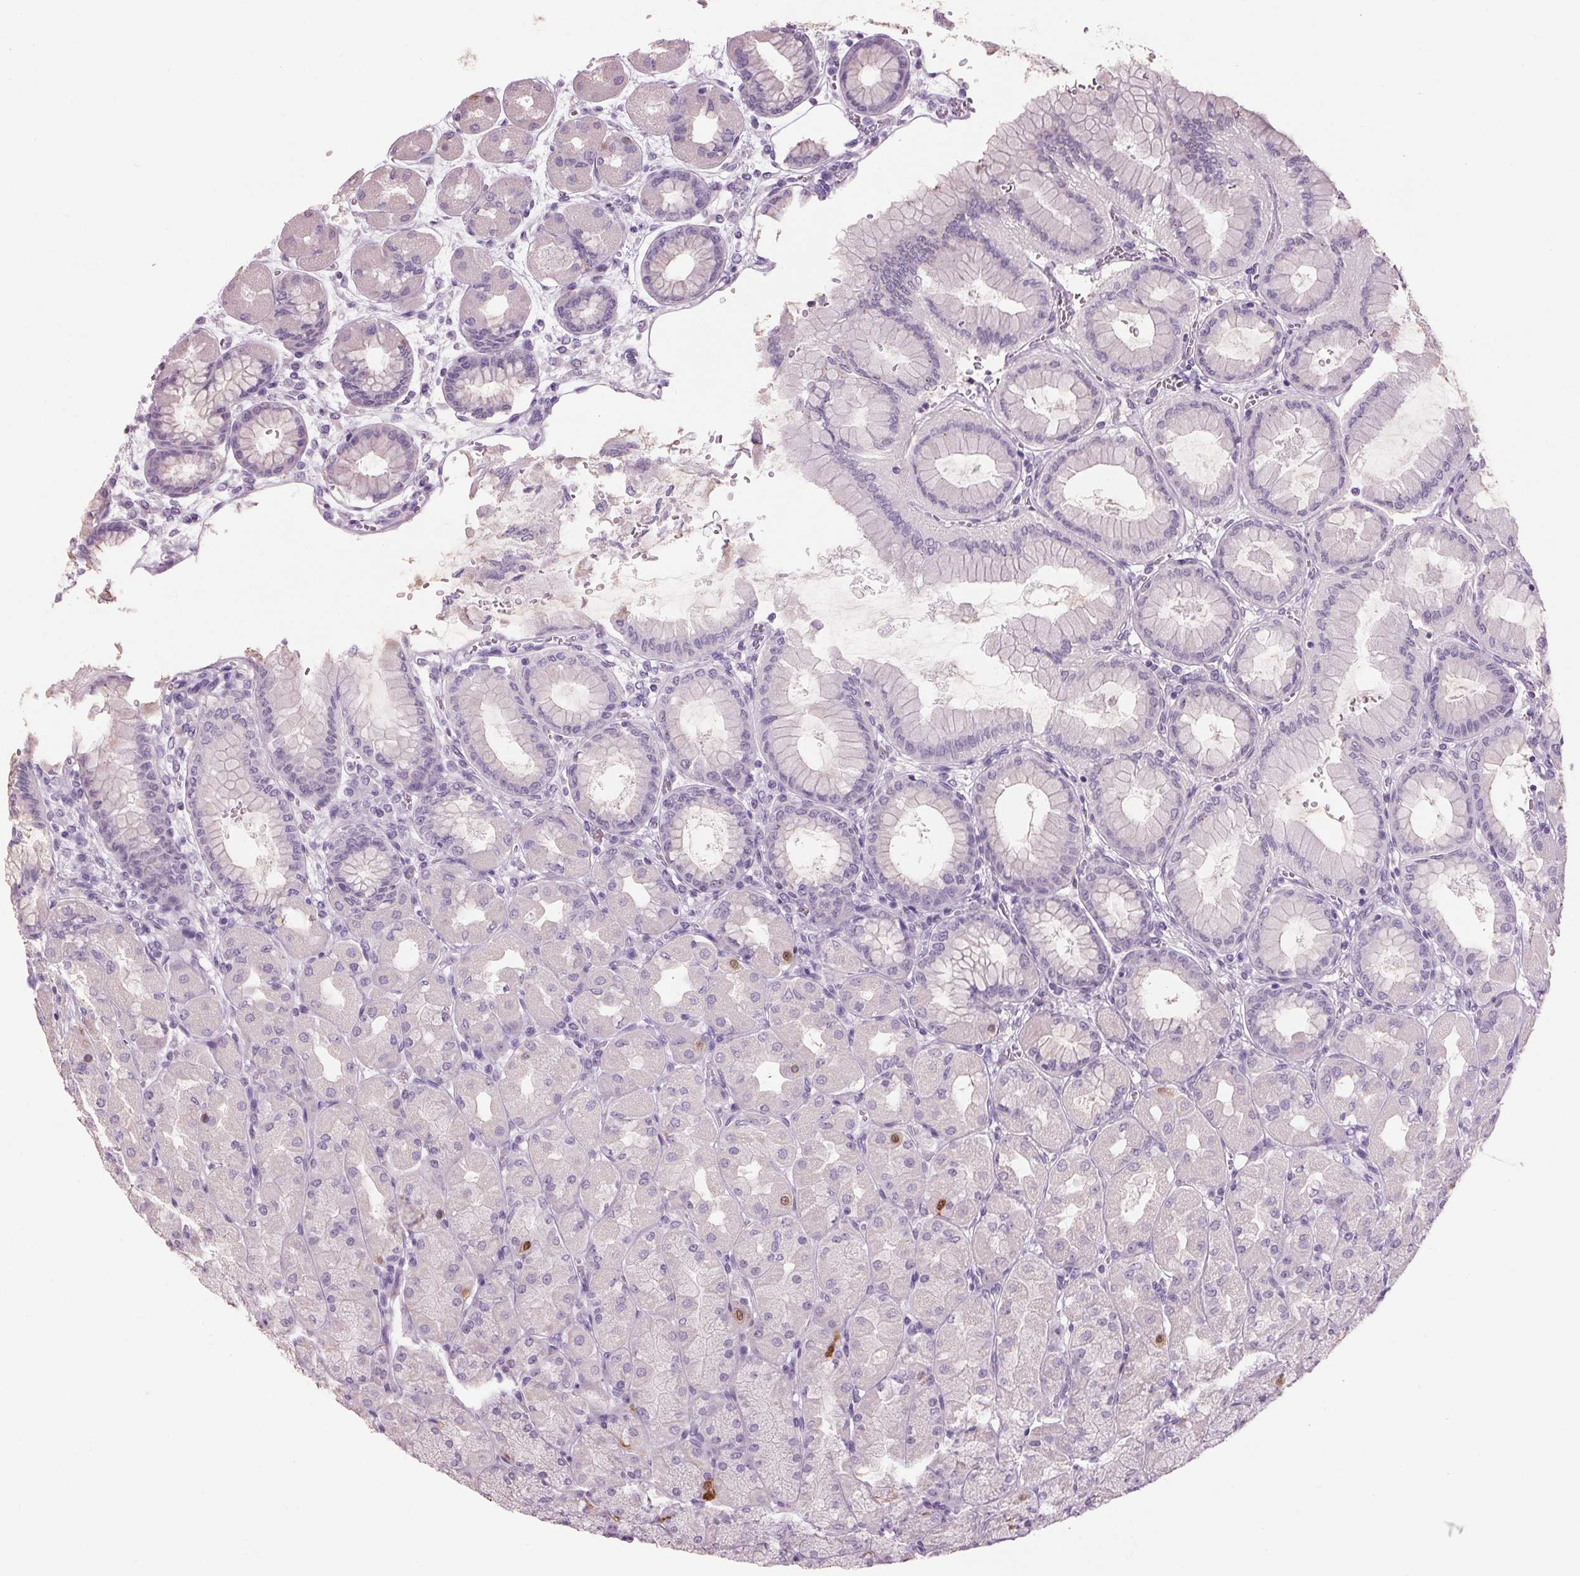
{"staining": {"intensity": "moderate", "quantity": "<25%", "location": "nuclear"}, "tissue": "stomach", "cell_type": "Glandular cells", "image_type": "normal", "snomed": [{"axis": "morphology", "description": "Normal tissue, NOS"}, {"axis": "topography", "description": "Stomach, upper"}], "caption": "Immunohistochemistry (IHC) of unremarkable human stomach demonstrates low levels of moderate nuclear positivity in approximately <25% of glandular cells. (DAB IHC, brown staining for protein, blue staining for nuclei).", "gene": "PPP1R1A", "patient": {"sex": "female", "age": 56}}